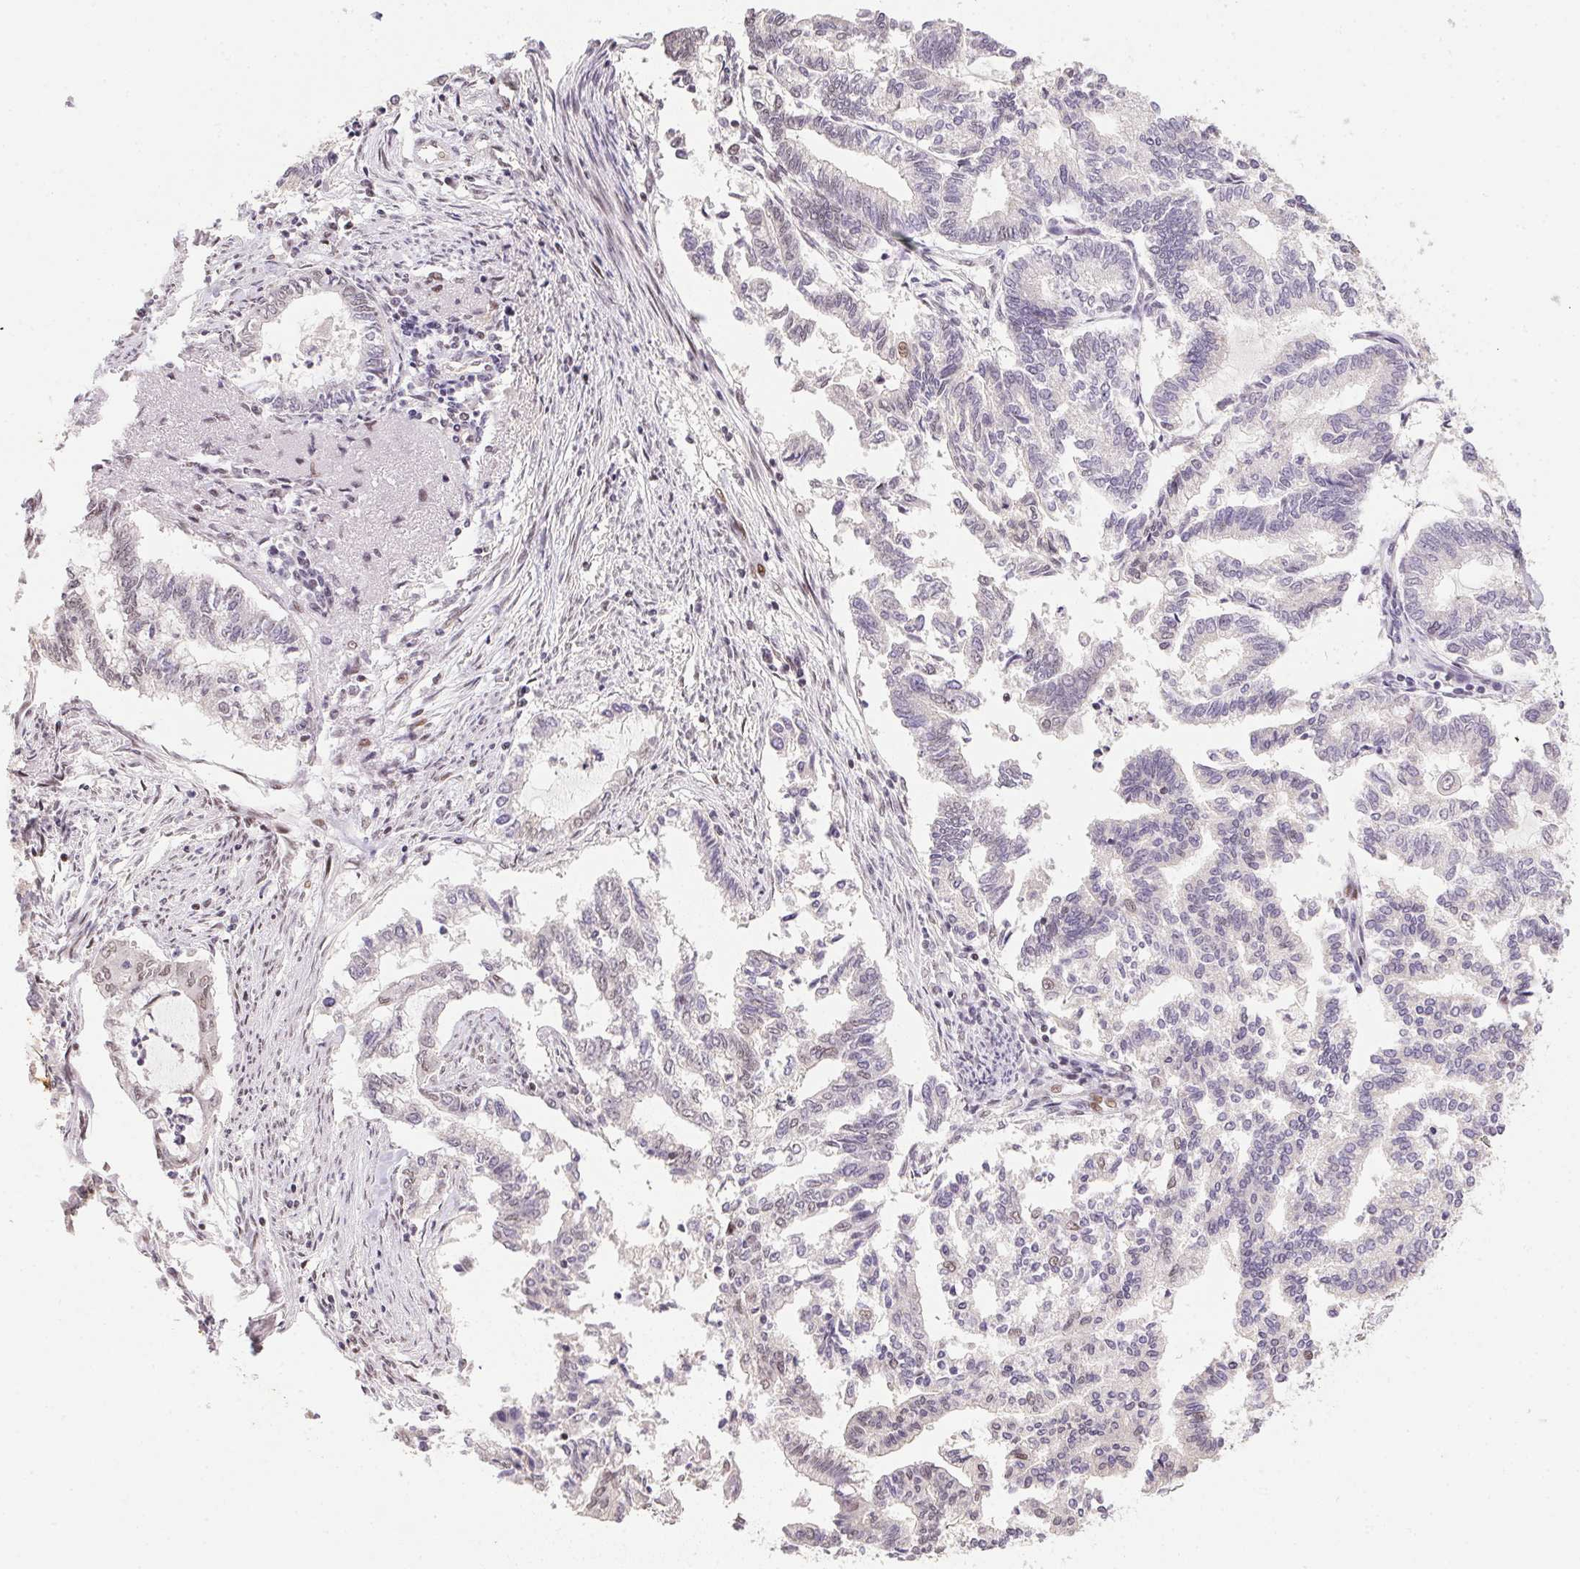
{"staining": {"intensity": "negative", "quantity": "none", "location": "none"}, "tissue": "endometrial cancer", "cell_type": "Tumor cells", "image_type": "cancer", "snomed": [{"axis": "morphology", "description": "Adenocarcinoma, NOS"}, {"axis": "topography", "description": "Endometrium"}], "caption": "An image of human adenocarcinoma (endometrial) is negative for staining in tumor cells.", "gene": "KDM4D", "patient": {"sex": "female", "age": 79}}